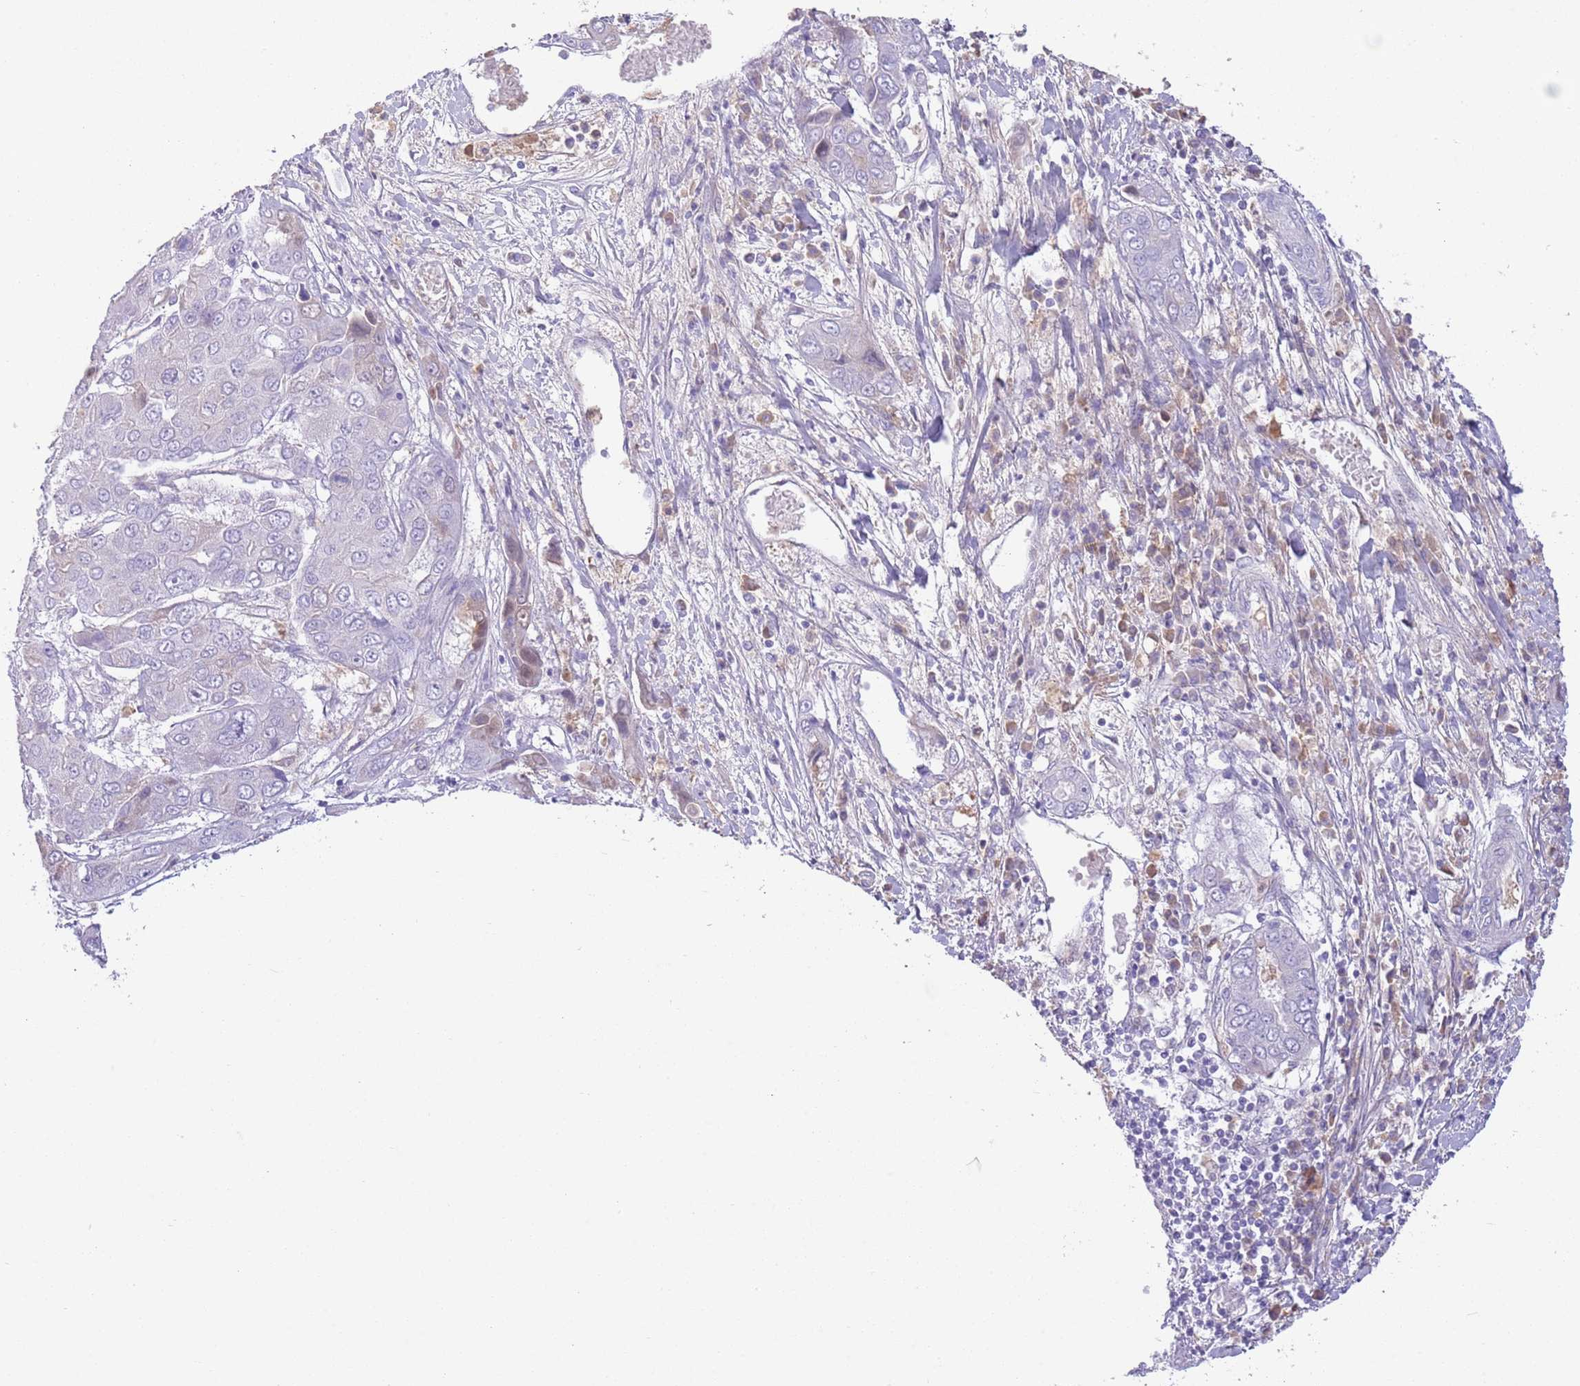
{"staining": {"intensity": "weak", "quantity": "<25%", "location": "cytoplasmic/membranous"}, "tissue": "liver cancer", "cell_type": "Tumor cells", "image_type": "cancer", "snomed": [{"axis": "morphology", "description": "Cholangiocarcinoma"}, {"axis": "topography", "description": "Liver"}], "caption": "Immunohistochemical staining of liver cancer displays no significant expression in tumor cells.", "gene": "IGFL4", "patient": {"sex": "male", "age": 67}}